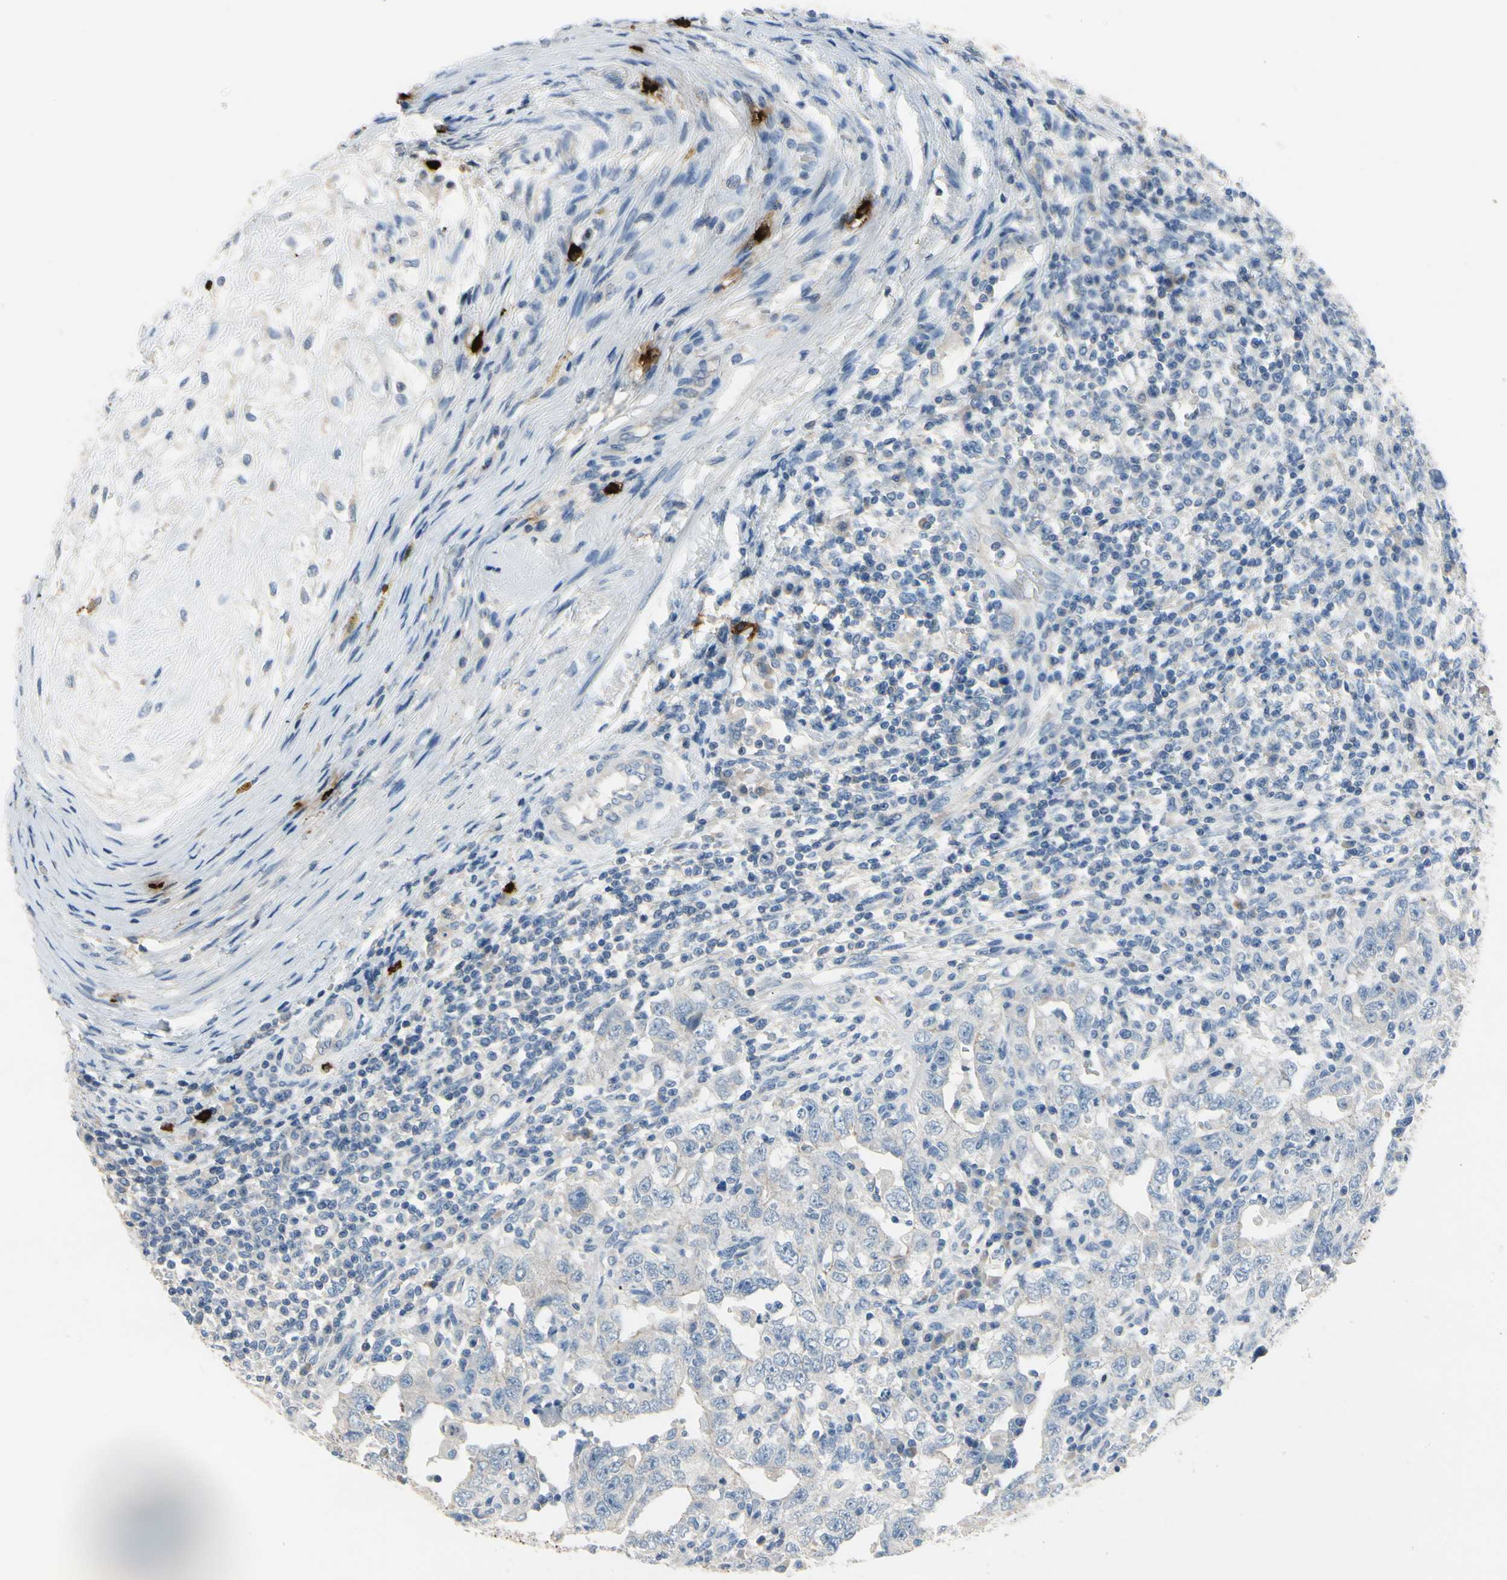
{"staining": {"intensity": "negative", "quantity": "none", "location": "none"}, "tissue": "testis cancer", "cell_type": "Tumor cells", "image_type": "cancer", "snomed": [{"axis": "morphology", "description": "Carcinoma, Embryonal, NOS"}, {"axis": "topography", "description": "Testis"}], "caption": "Immunohistochemical staining of human embryonal carcinoma (testis) demonstrates no significant staining in tumor cells.", "gene": "CPA3", "patient": {"sex": "male", "age": 26}}